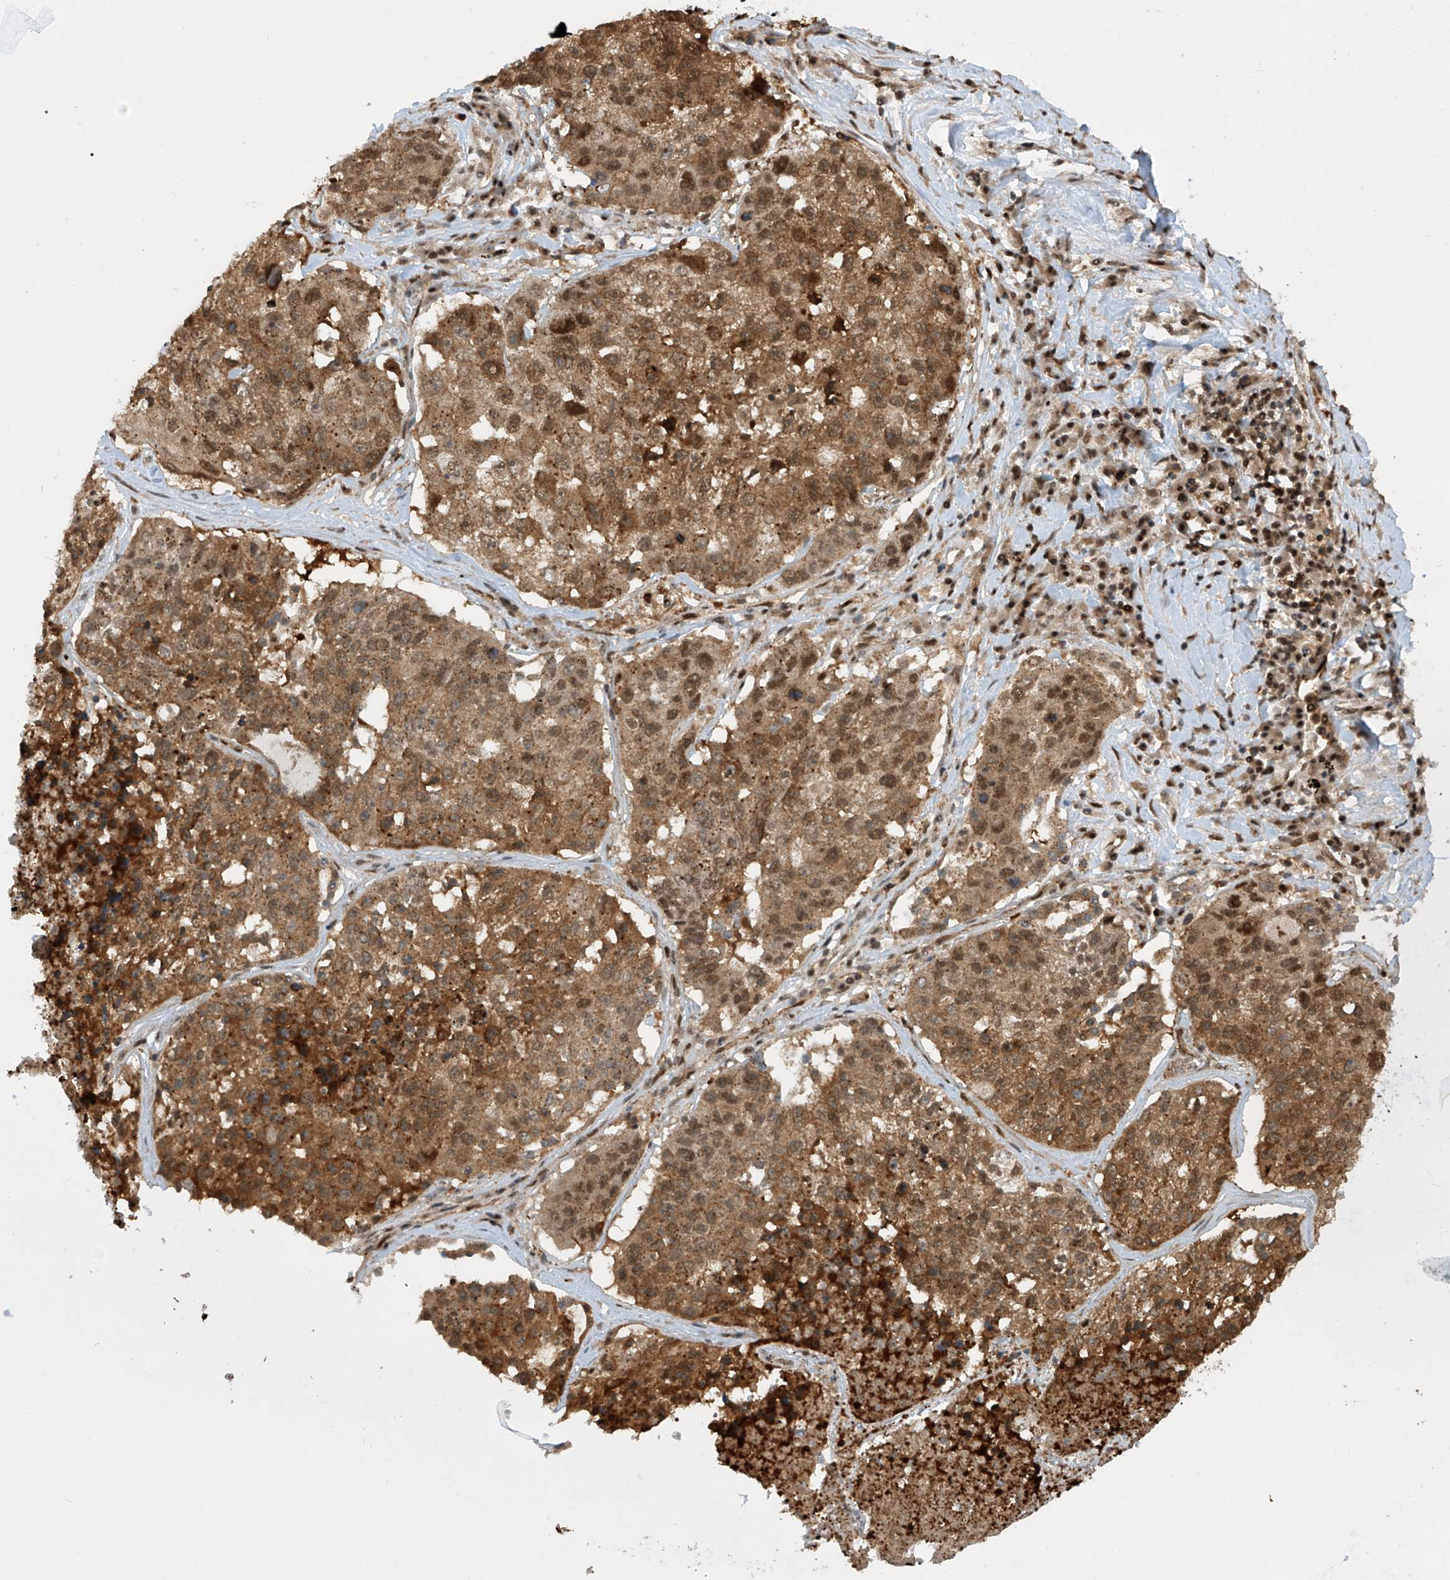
{"staining": {"intensity": "moderate", "quantity": ">75%", "location": "cytoplasmic/membranous,nuclear"}, "tissue": "lung cancer", "cell_type": "Tumor cells", "image_type": "cancer", "snomed": [{"axis": "morphology", "description": "Squamous cell carcinoma, NOS"}, {"axis": "topography", "description": "Lung"}], "caption": "IHC histopathology image of squamous cell carcinoma (lung) stained for a protein (brown), which demonstrates medium levels of moderate cytoplasmic/membranous and nuclear expression in approximately >75% of tumor cells.", "gene": "LAGE3", "patient": {"sex": "male", "age": 61}}